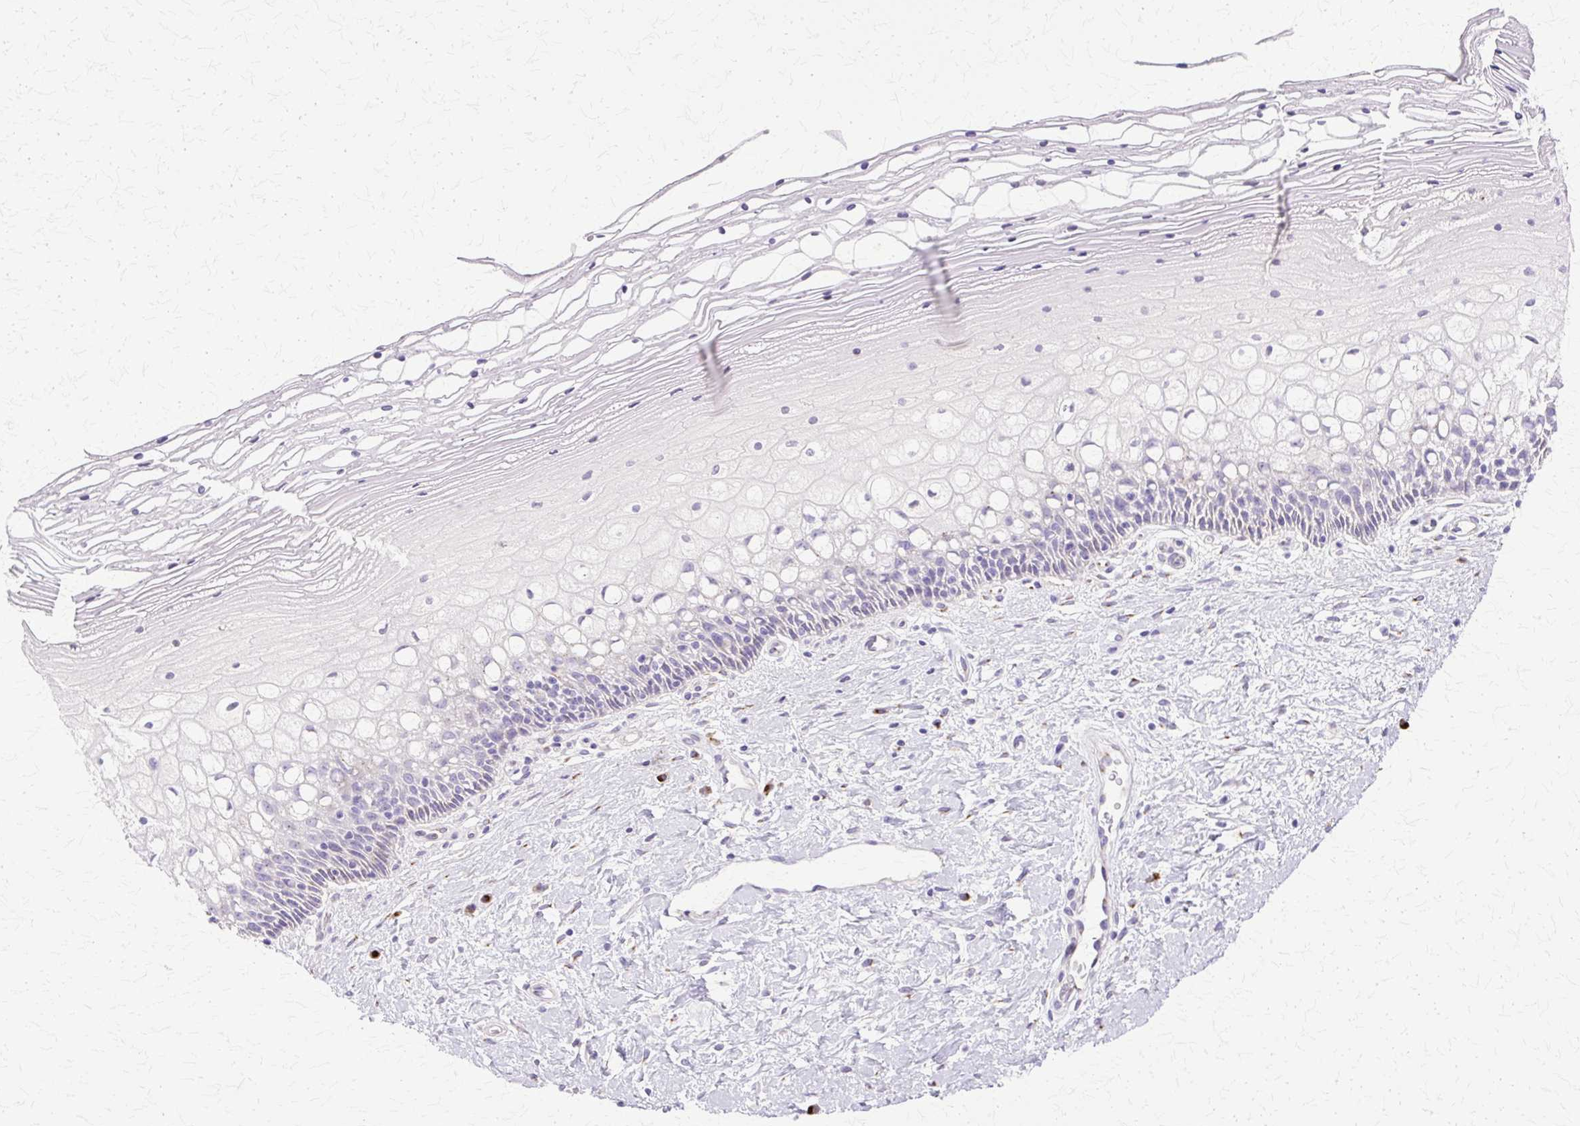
{"staining": {"intensity": "moderate", "quantity": "25%-75%", "location": "cytoplasmic/membranous"}, "tissue": "cervix", "cell_type": "Glandular cells", "image_type": "normal", "snomed": [{"axis": "morphology", "description": "Normal tissue, NOS"}, {"axis": "topography", "description": "Cervix"}], "caption": "This is an image of immunohistochemistry (IHC) staining of benign cervix, which shows moderate positivity in the cytoplasmic/membranous of glandular cells.", "gene": "TBC1D3B", "patient": {"sex": "female", "age": 36}}